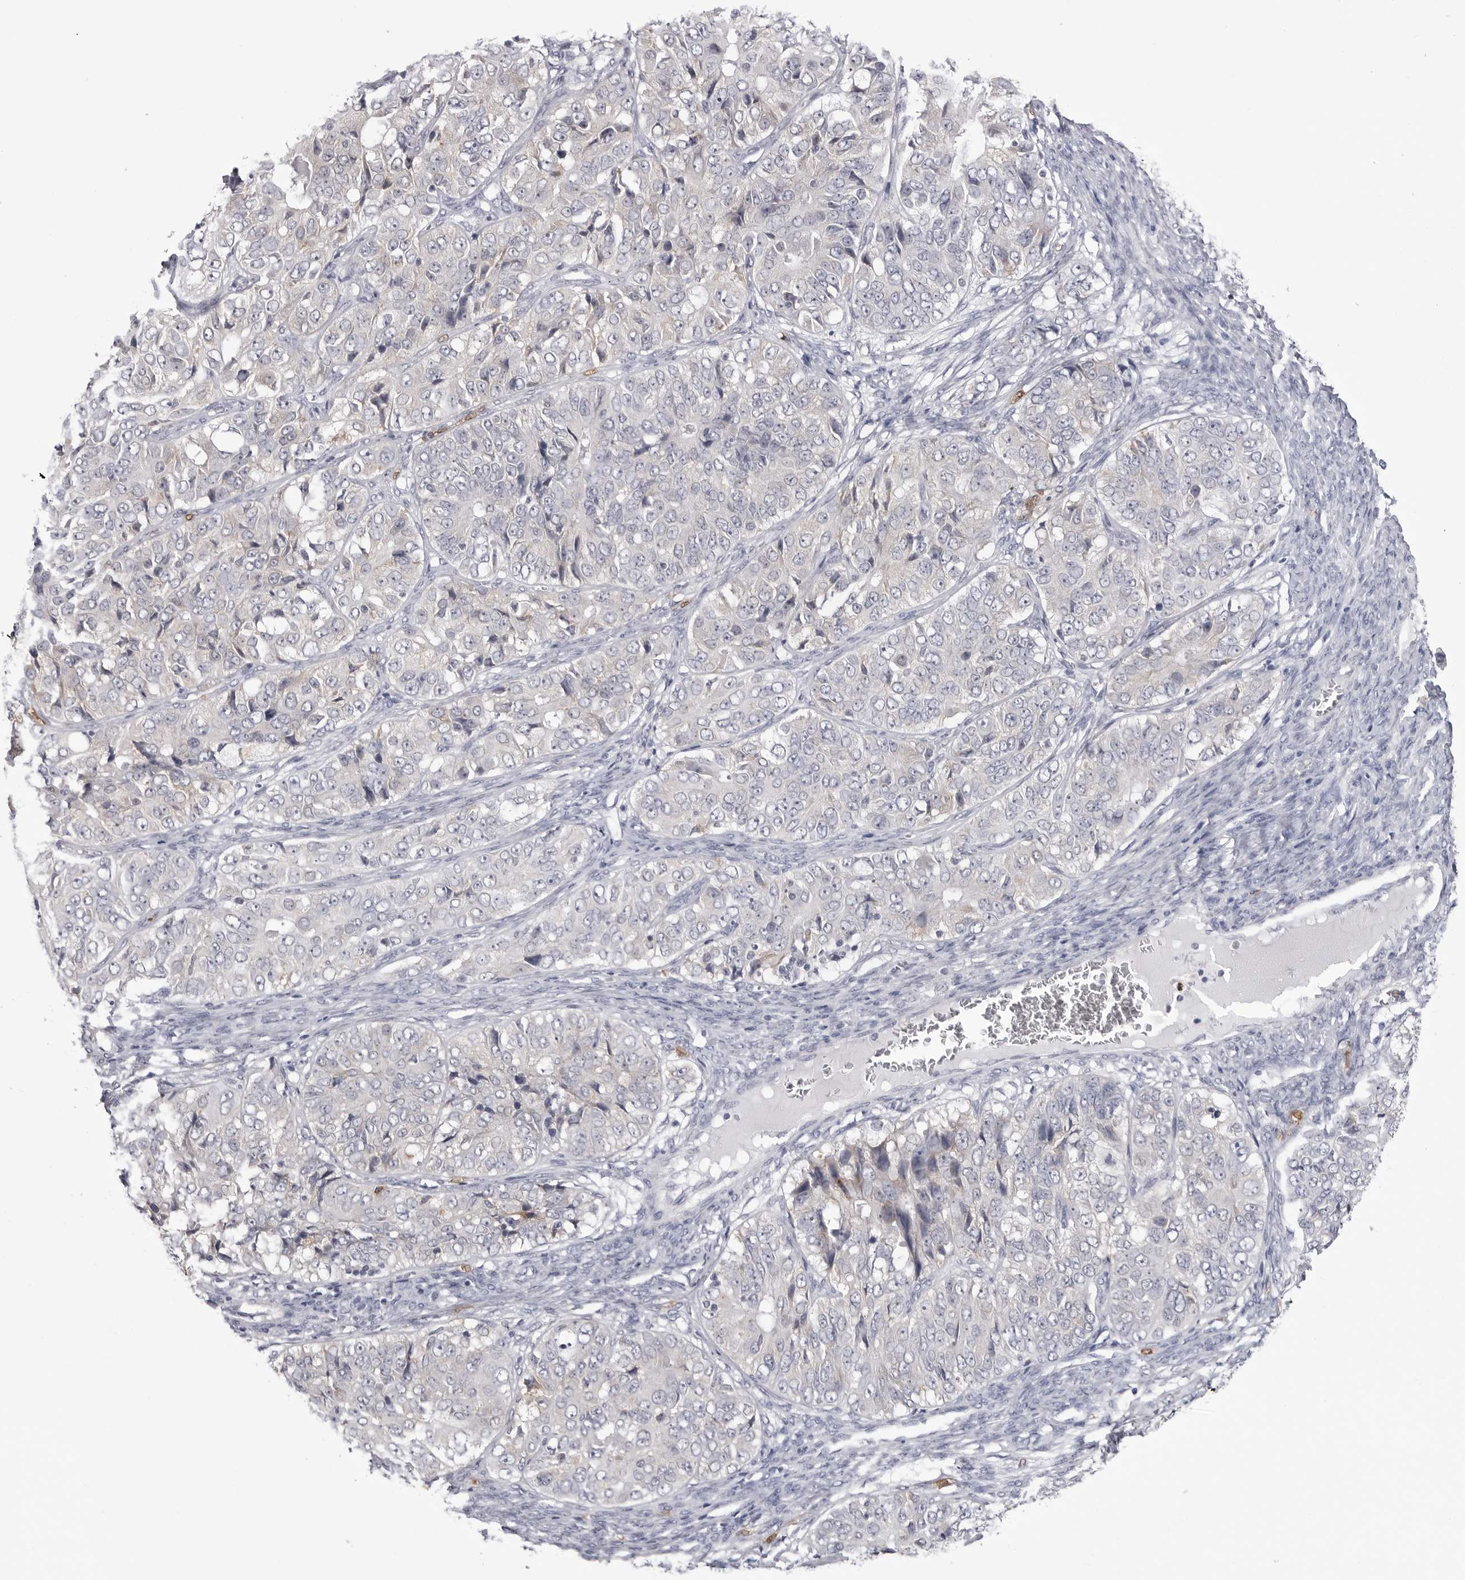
{"staining": {"intensity": "negative", "quantity": "none", "location": "none"}, "tissue": "ovarian cancer", "cell_type": "Tumor cells", "image_type": "cancer", "snomed": [{"axis": "morphology", "description": "Carcinoma, endometroid"}, {"axis": "topography", "description": "Ovary"}], "caption": "Ovarian cancer (endometroid carcinoma) was stained to show a protein in brown. There is no significant staining in tumor cells.", "gene": "STAP2", "patient": {"sex": "female", "age": 51}}